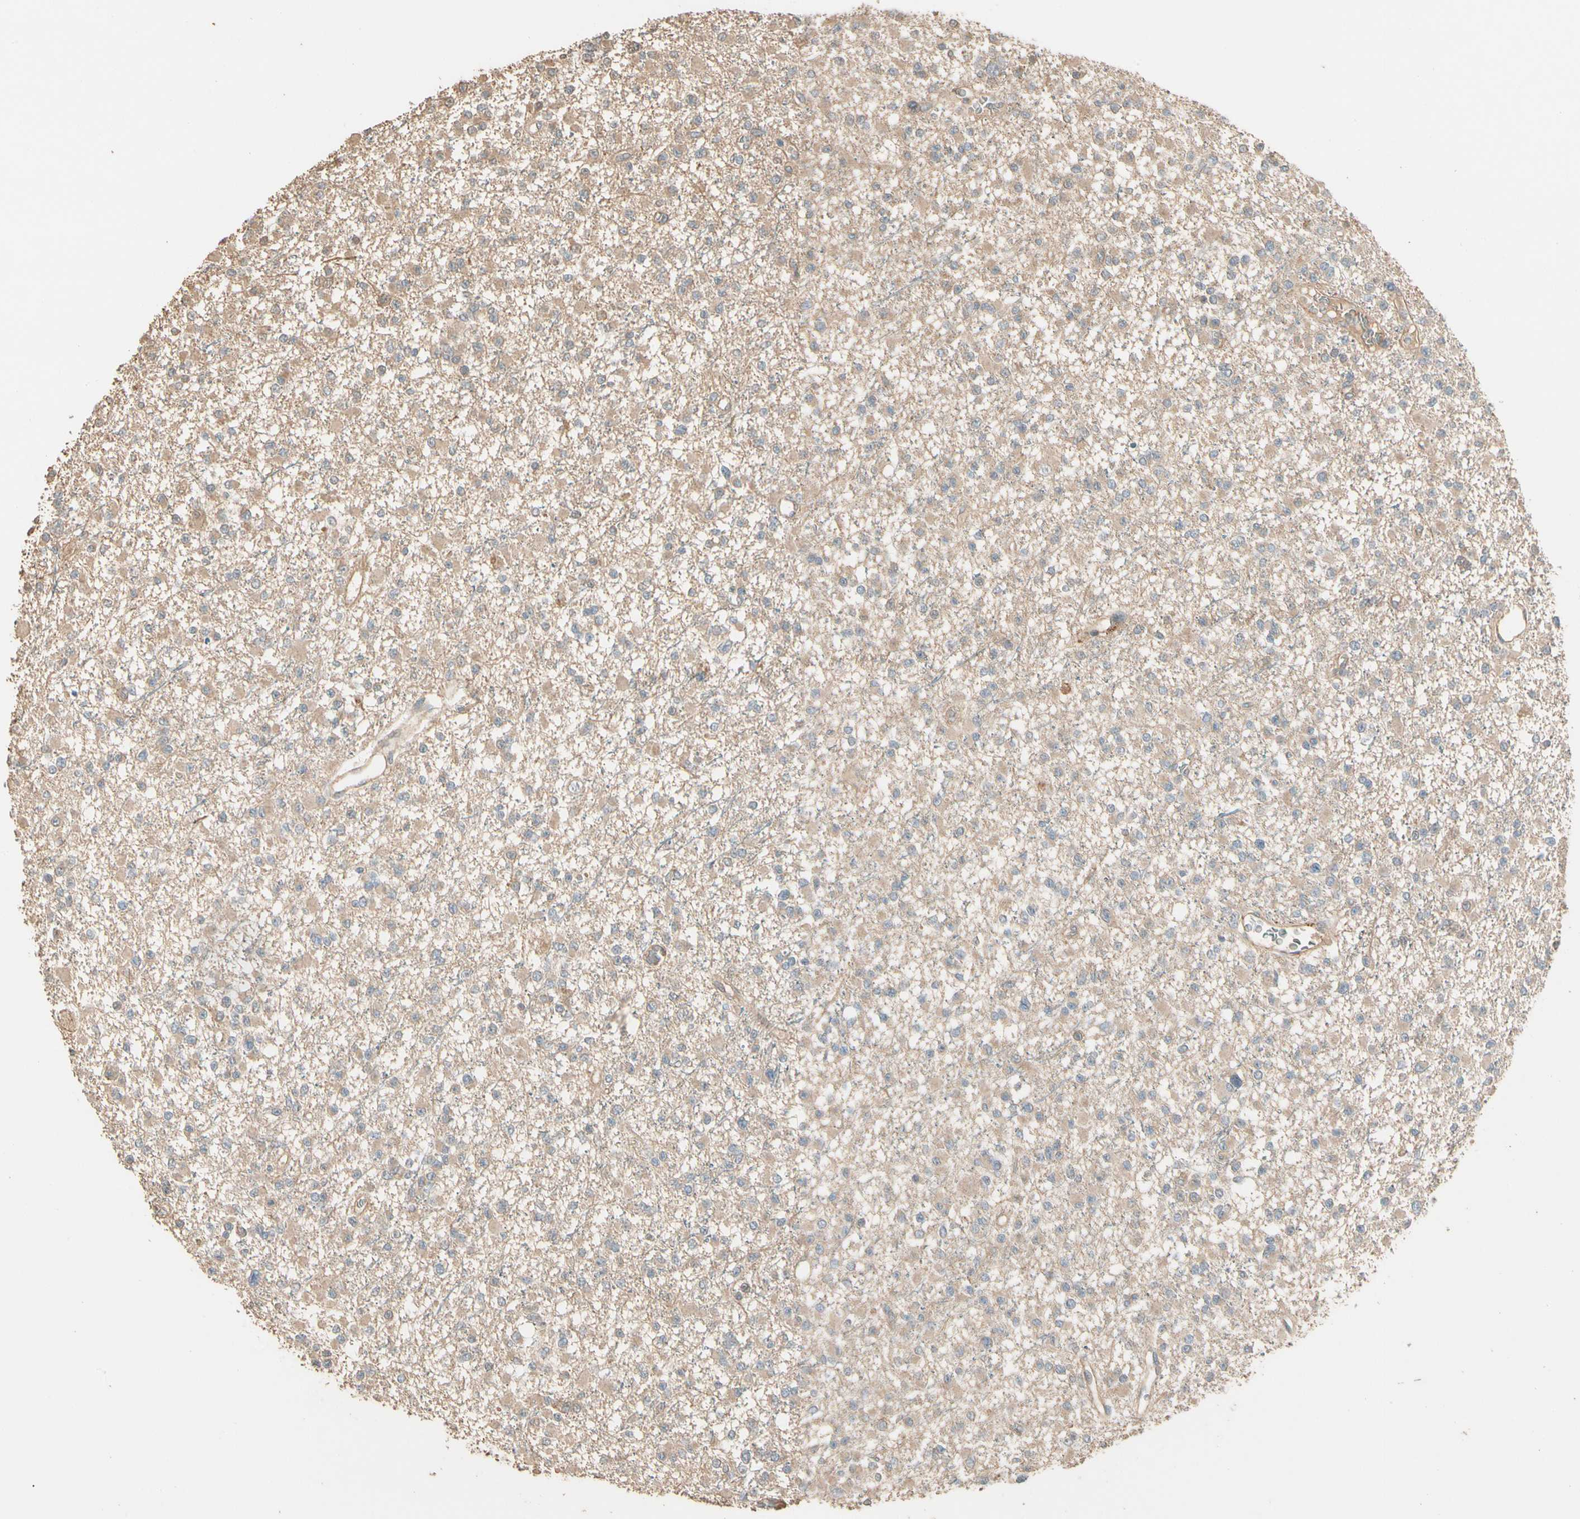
{"staining": {"intensity": "weak", "quantity": ">75%", "location": "cytoplasmic/membranous"}, "tissue": "glioma", "cell_type": "Tumor cells", "image_type": "cancer", "snomed": [{"axis": "morphology", "description": "Glioma, malignant, Low grade"}, {"axis": "topography", "description": "Brain"}], "caption": "DAB (3,3'-diaminobenzidine) immunohistochemical staining of human malignant low-grade glioma exhibits weak cytoplasmic/membranous protein positivity in about >75% of tumor cells.", "gene": "CDH6", "patient": {"sex": "female", "age": 22}}